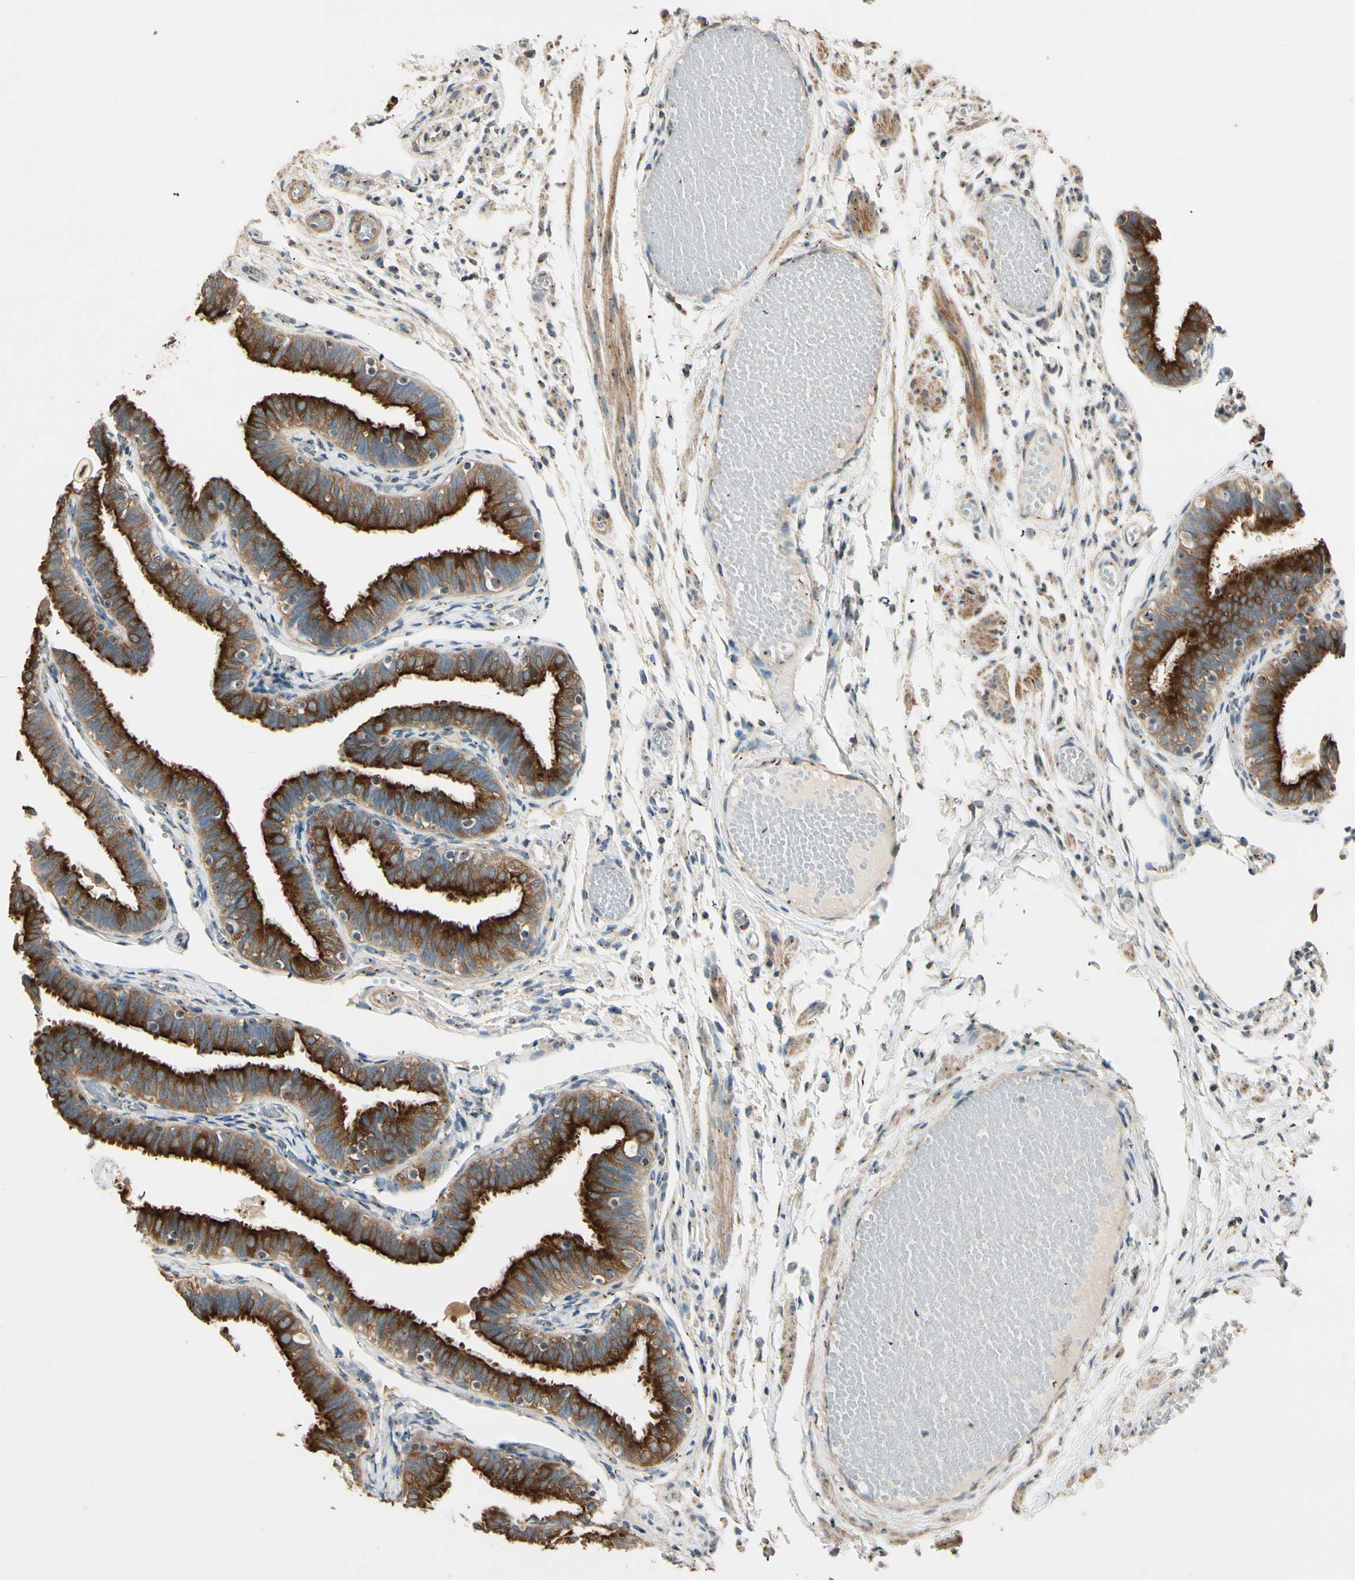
{"staining": {"intensity": "strong", "quantity": ">75%", "location": "cytoplasmic/membranous"}, "tissue": "fallopian tube", "cell_type": "Glandular cells", "image_type": "normal", "snomed": [{"axis": "morphology", "description": "Normal tissue, NOS"}, {"axis": "topography", "description": "Fallopian tube"}], "caption": "Normal fallopian tube shows strong cytoplasmic/membranous positivity in about >75% of glandular cells Nuclei are stained in blue..", "gene": "AKAP9", "patient": {"sex": "female", "age": 46}}